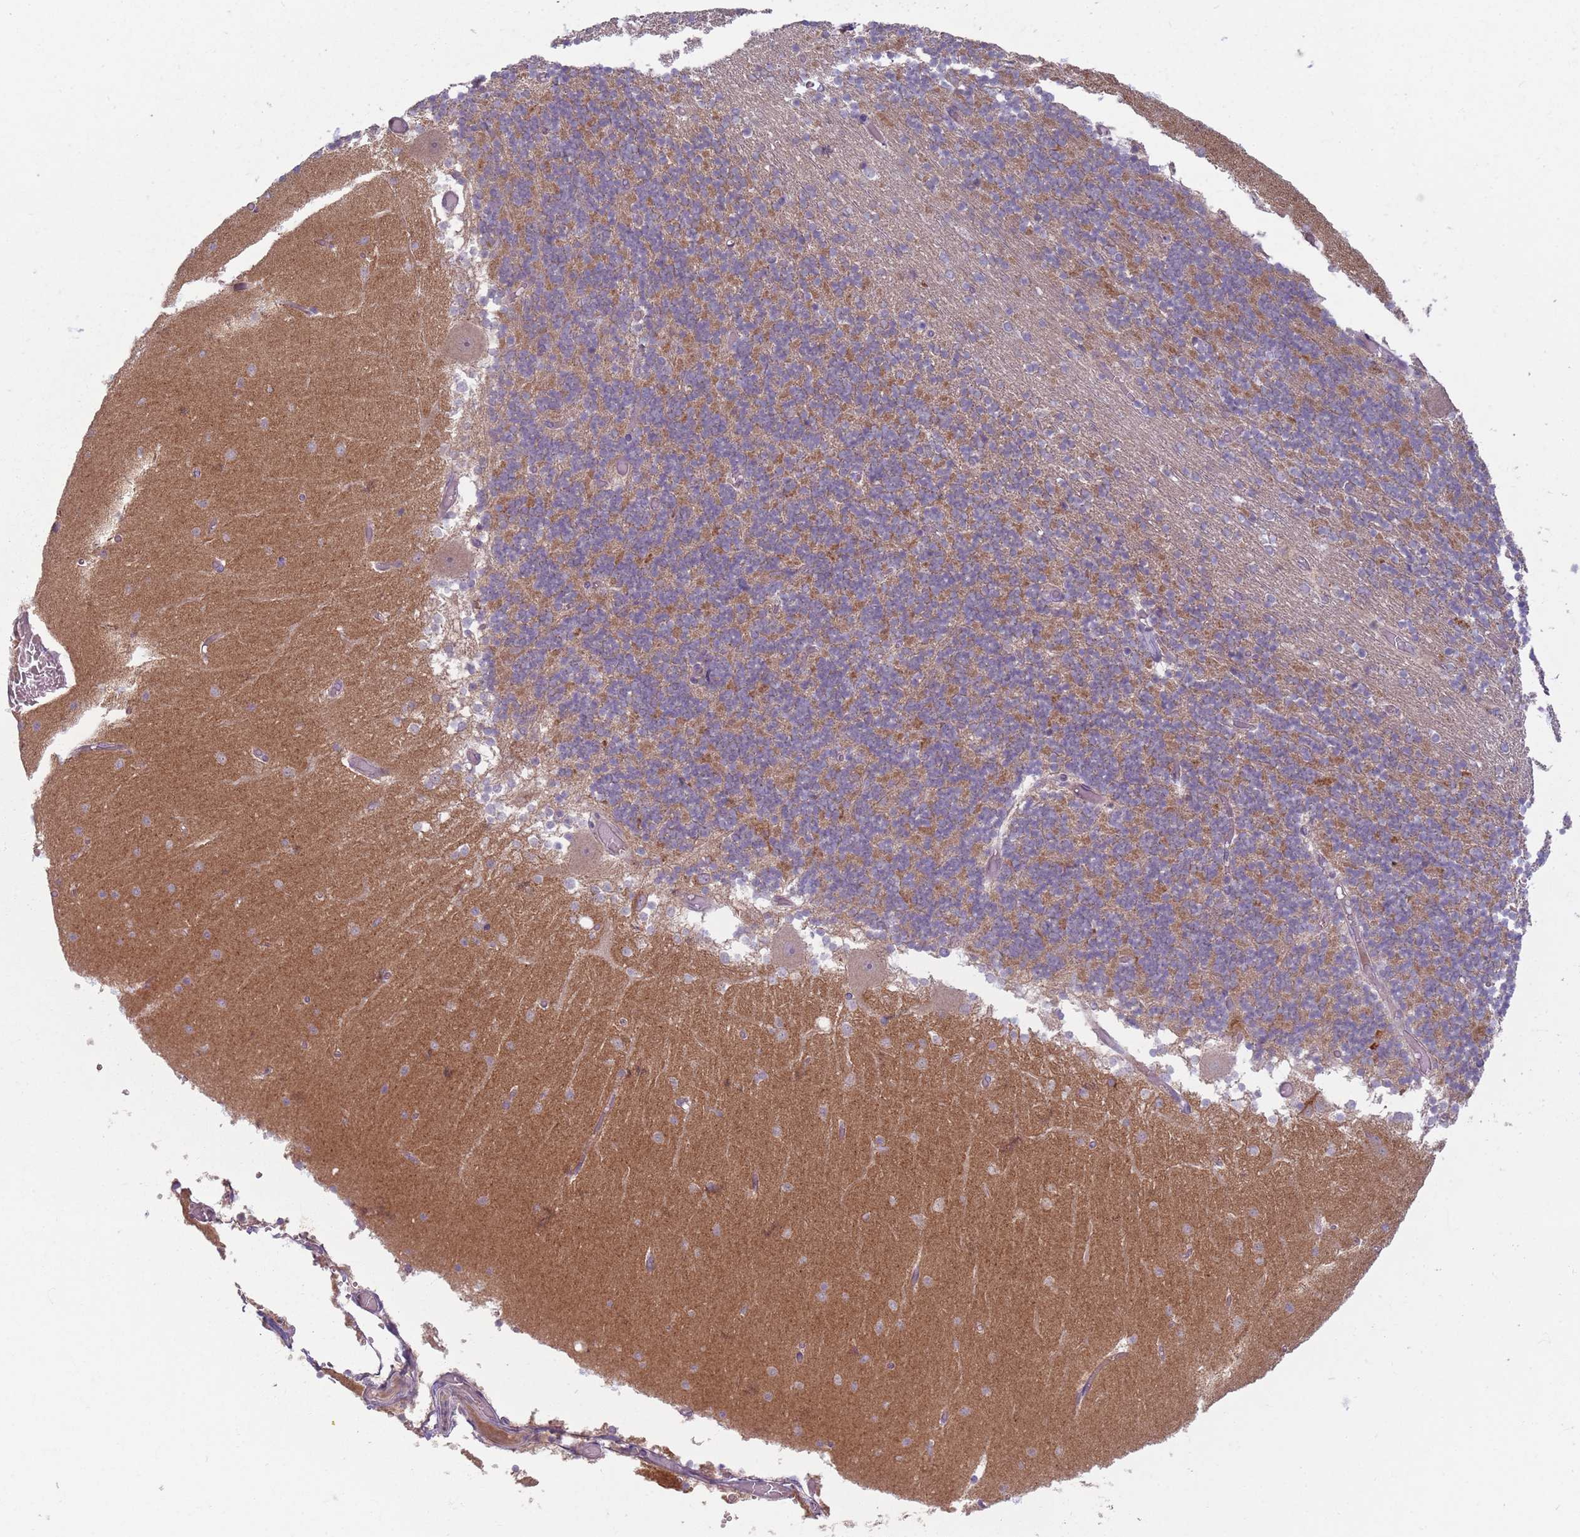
{"staining": {"intensity": "moderate", "quantity": "25%-75%", "location": "cytoplasmic/membranous"}, "tissue": "cerebellum", "cell_type": "Cells in granular layer", "image_type": "normal", "snomed": [{"axis": "morphology", "description": "Normal tissue, NOS"}, {"axis": "topography", "description": "Cerebellum"}], "caption": "A brown stain shows moderate cytoplasmic/membranous staining of a protein in cells in granular layer of normal cerebellum. The staining was performed using DAB, with brown indicating positive protein expression. Nuclei are stained blue with hematoxylin.", "gene": "ZDHHC2", "patient": {"sex": "female", "age": 28}}